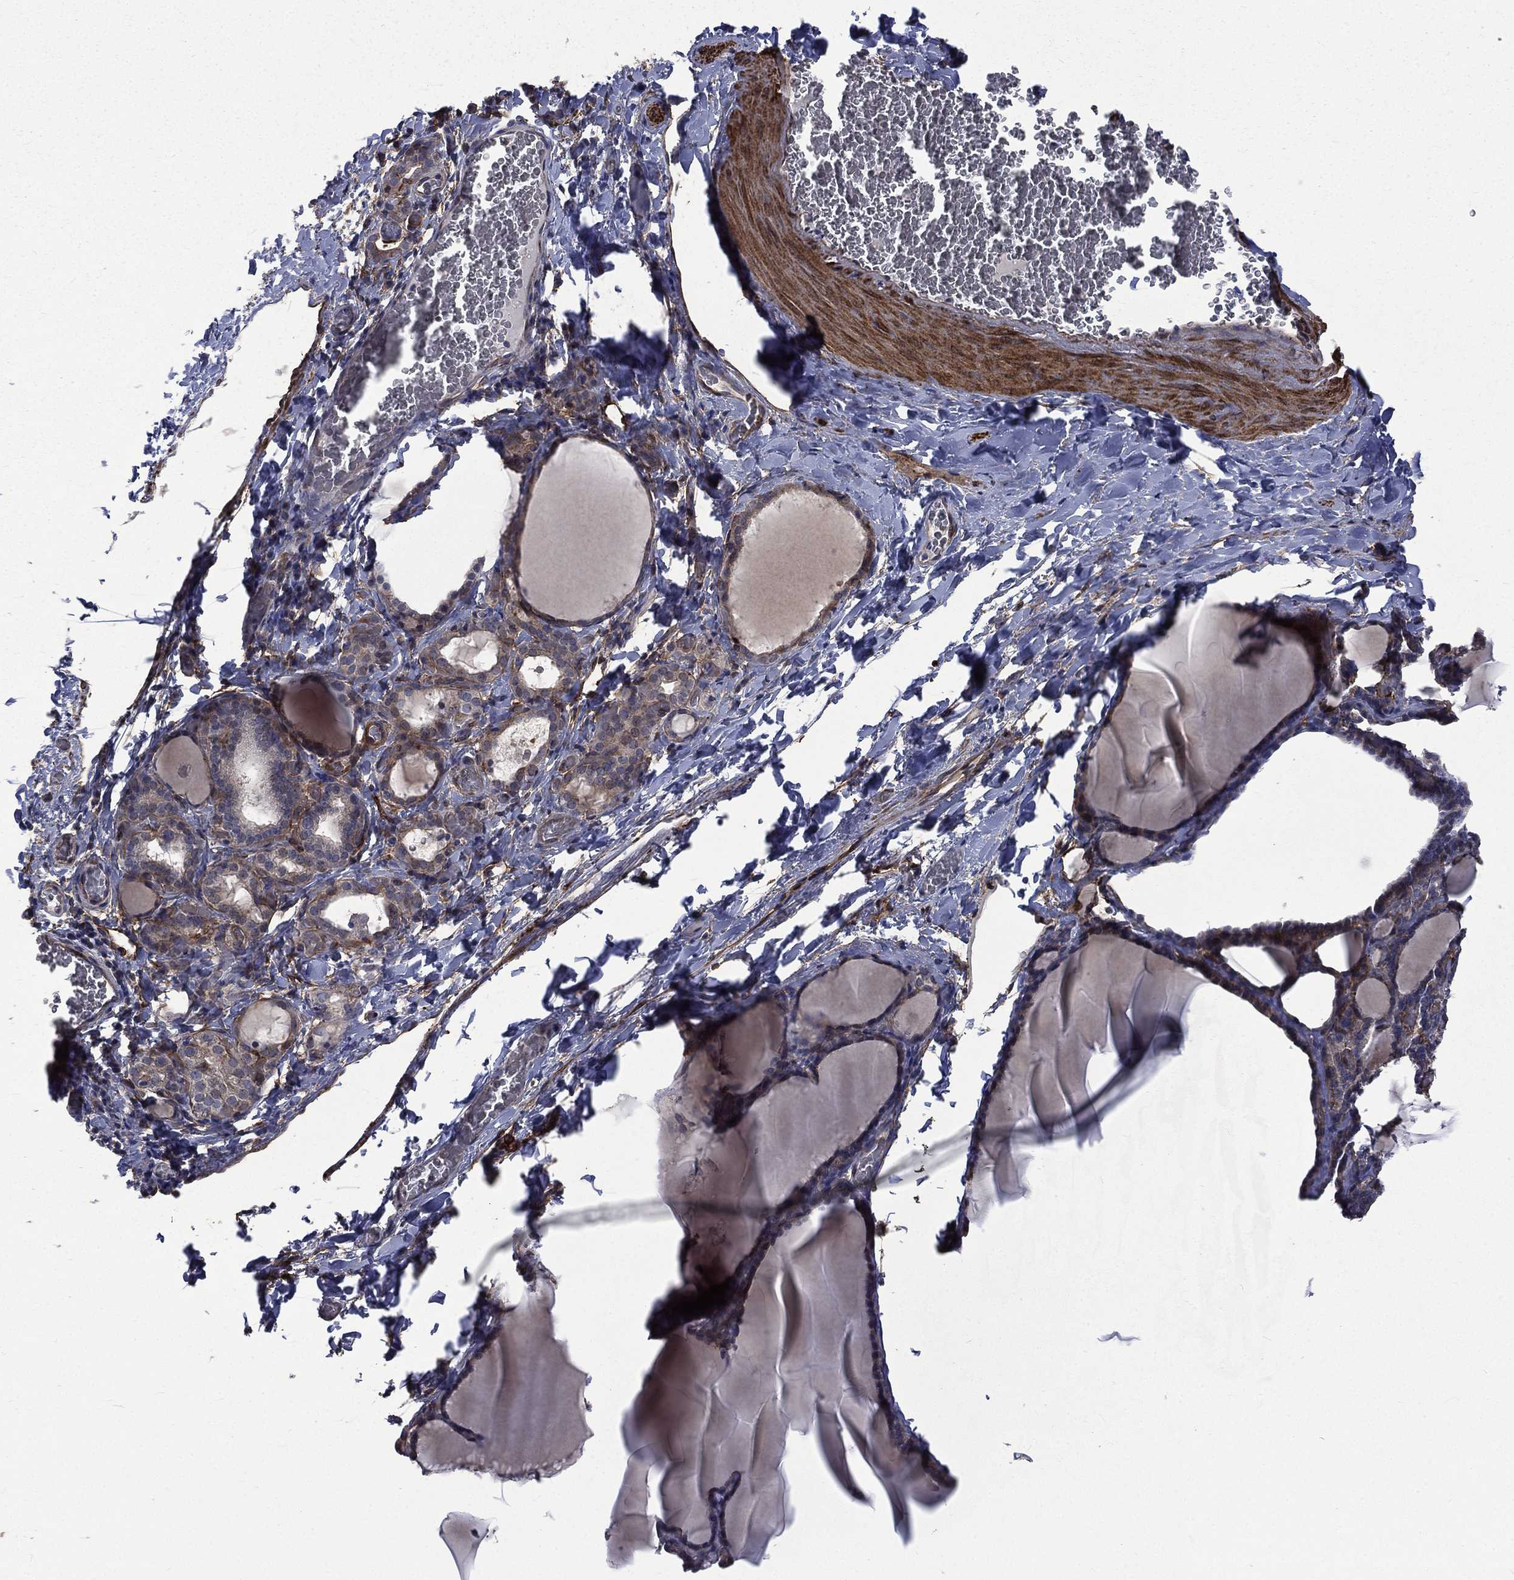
{"staining": {"intensity": "weak", "quantity": "25%-75%", "location": "cytoplasmic/membranous"}, "tissue": "thyroid gland", "cell_type": "Glandular cells", "image_type": "normal", "snomed": [{"axis": "morphology", "description": "Normal tissue, NOS"}, {"axis": "morphology", "description": "Hyperplasia, NOS"}, {"axis": "topography", "description": "Thyroid gland"}], "caption": "This image reveals benign thyroid gland stained with IHC to label a protein in brown. The cytoplasmic/membranous of glandular cells show weak positivity for the protein. Nuclei are counter-stained blue.", "gene": "PPFIBP1", "patient": {"sex": "female", "age": 27}}